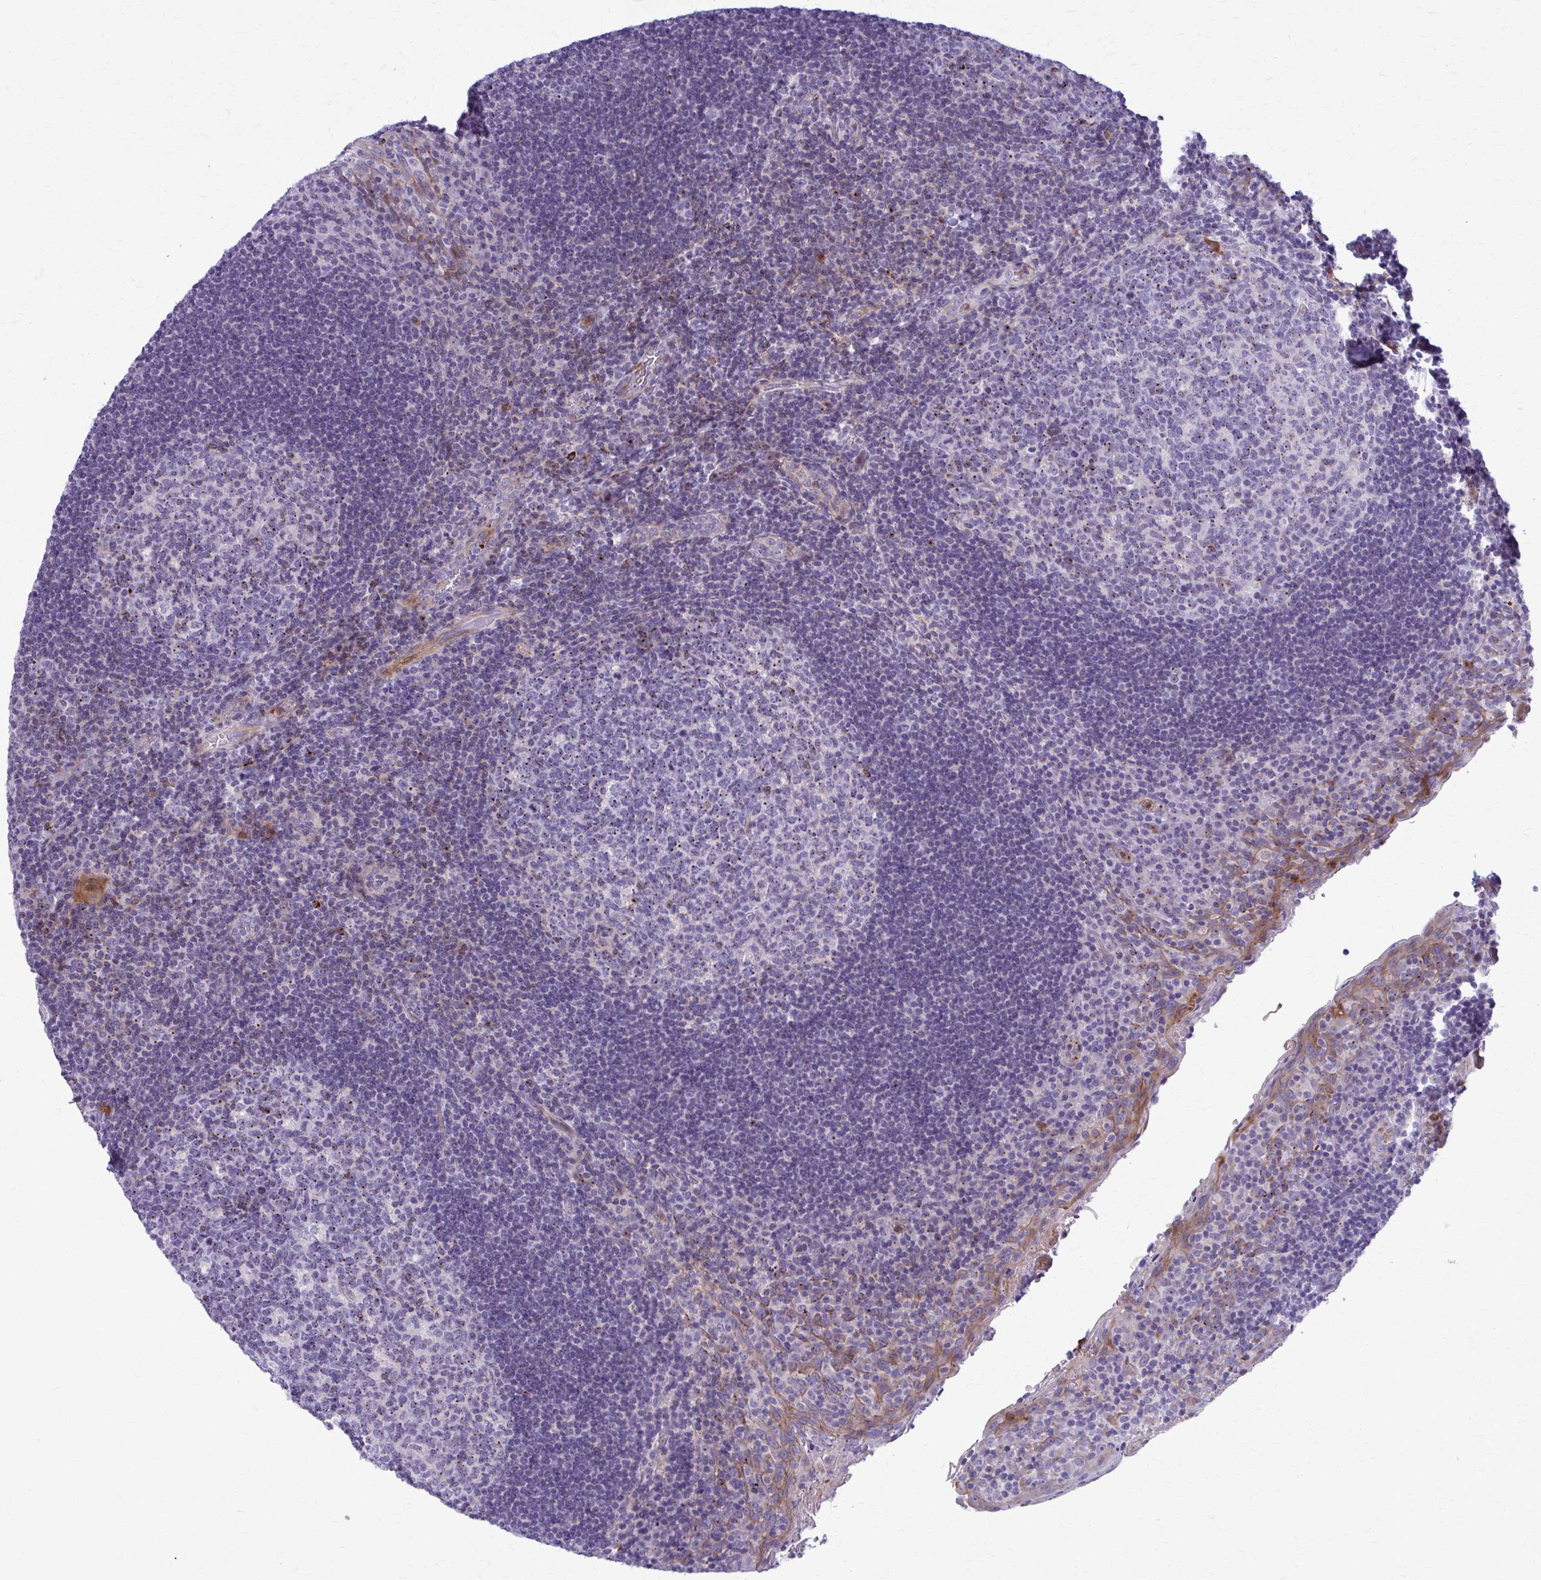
{"staining": {"intensity": "weak", "quantity": "<25%", "location": "cytoplasmic/membranous"}, "tissue": "tonsil", "cell_type": "Germinal center cells", "image_type": "normal", "snomed": [{"axis": "morphology", "description": "Normal tissue, NOS"}, {"axis": "topography", "description": "Tonsil"}], "caption": "Immunohistochemistry image of benign human tonsil stained for a protein (brown), which exhibits no staining in germinal center cells.", "gene": "PEDS1", "patient": {"sex": "male", "age": 17}}